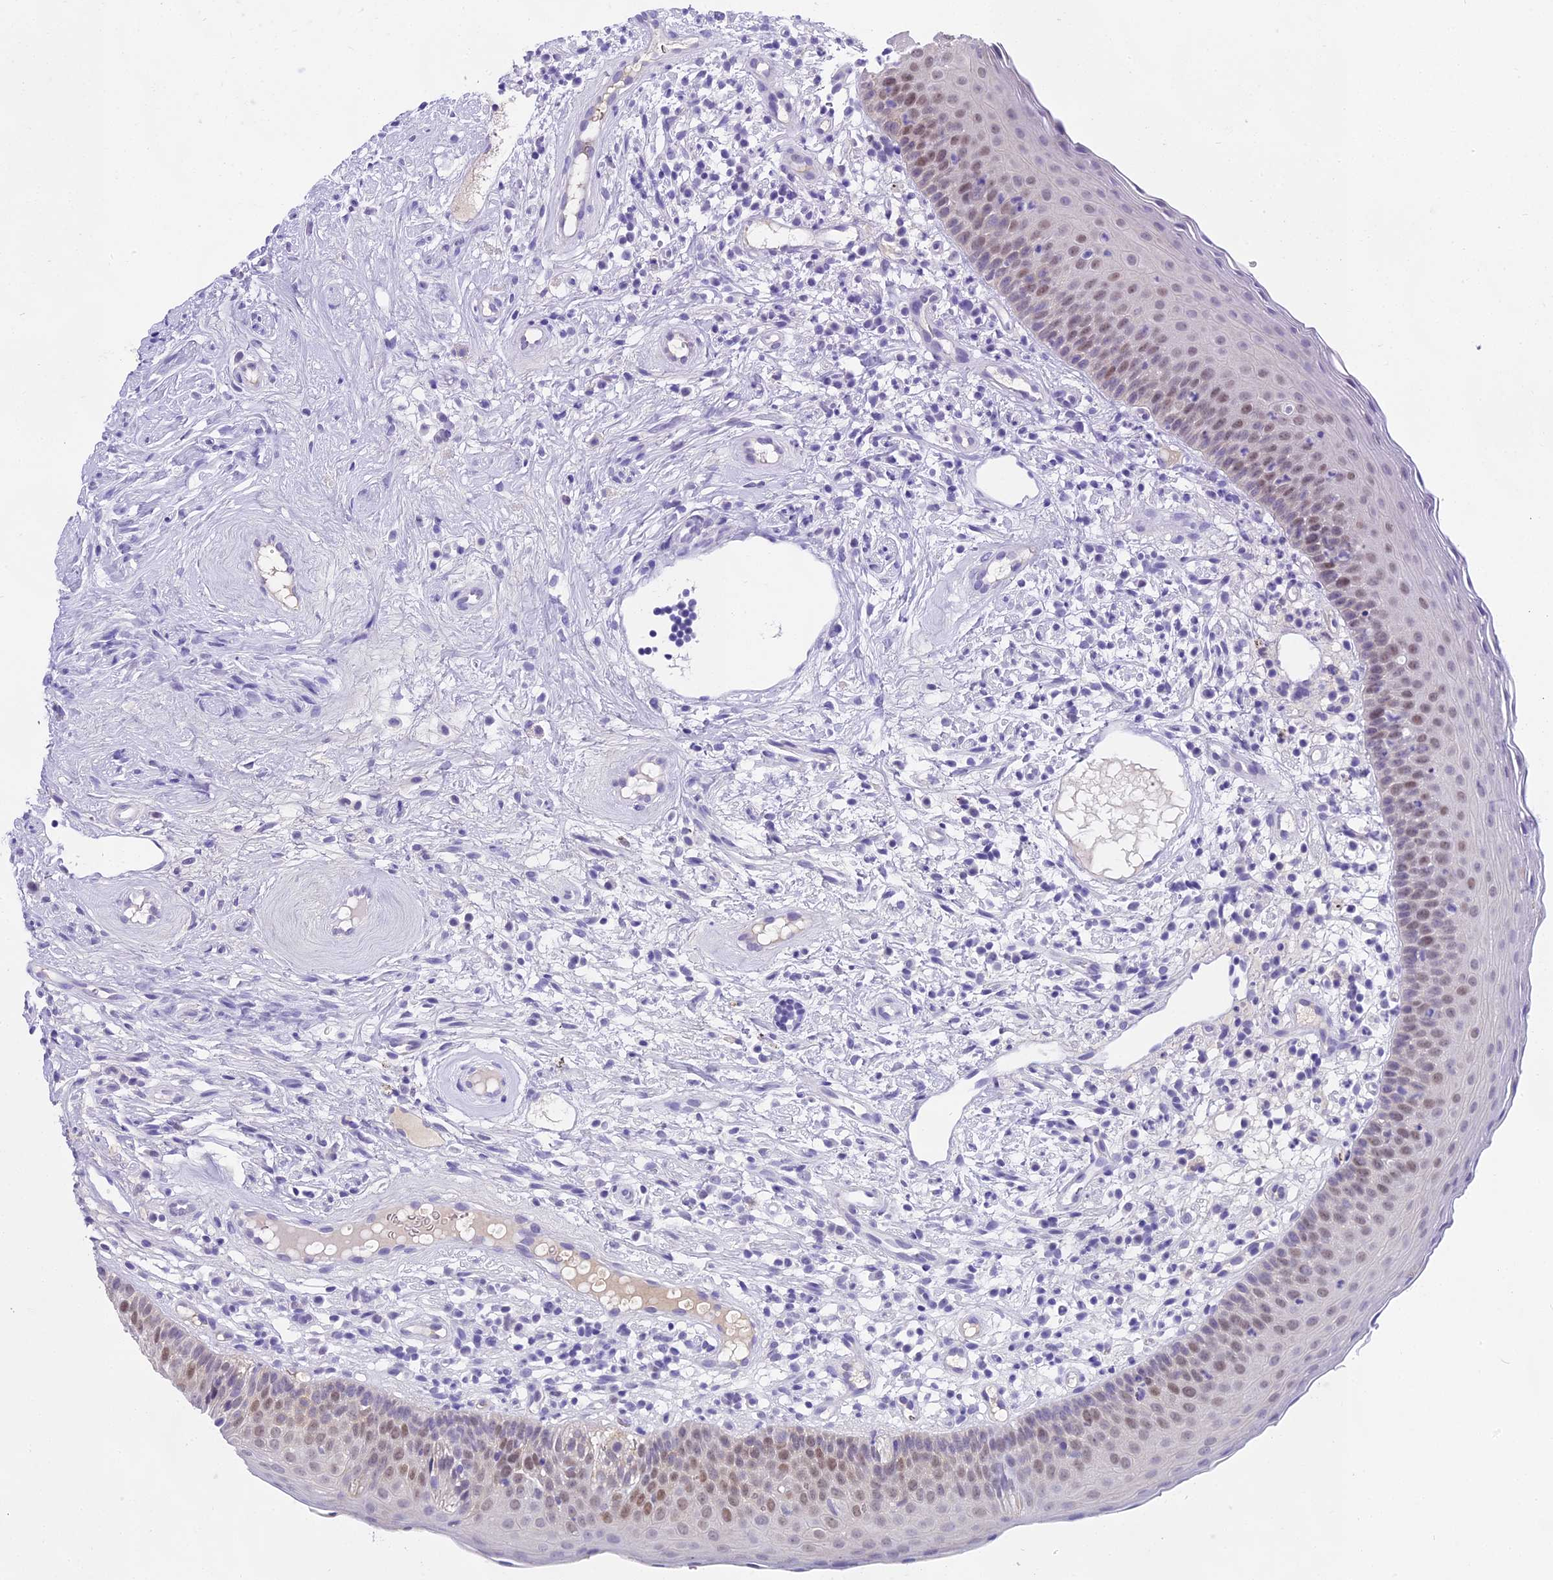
{"staining": {"intensity": "moderate", "quantity": "25%-75%", "location": "nuclear"}, "tissue": "oral mucosa", "cell_type": "Squamous epithelial cells", "image_type": "normal", "snomed": [{"axis": "morphology", "description": "Normal tissue, NOS"}, {"axis": "topography", "description": "Oral tissue"}], "caption": "Immunohistochemistry (IHC) (DAB (3,3'-diaminobenzidine)) staining of benign oral mucosa demonstrates moderate nuclear protein positivity in about 25%-75% of squamous epithelial cells.", "gene": "MAT2A", "patient": {"sex": "male", "age": 46}}